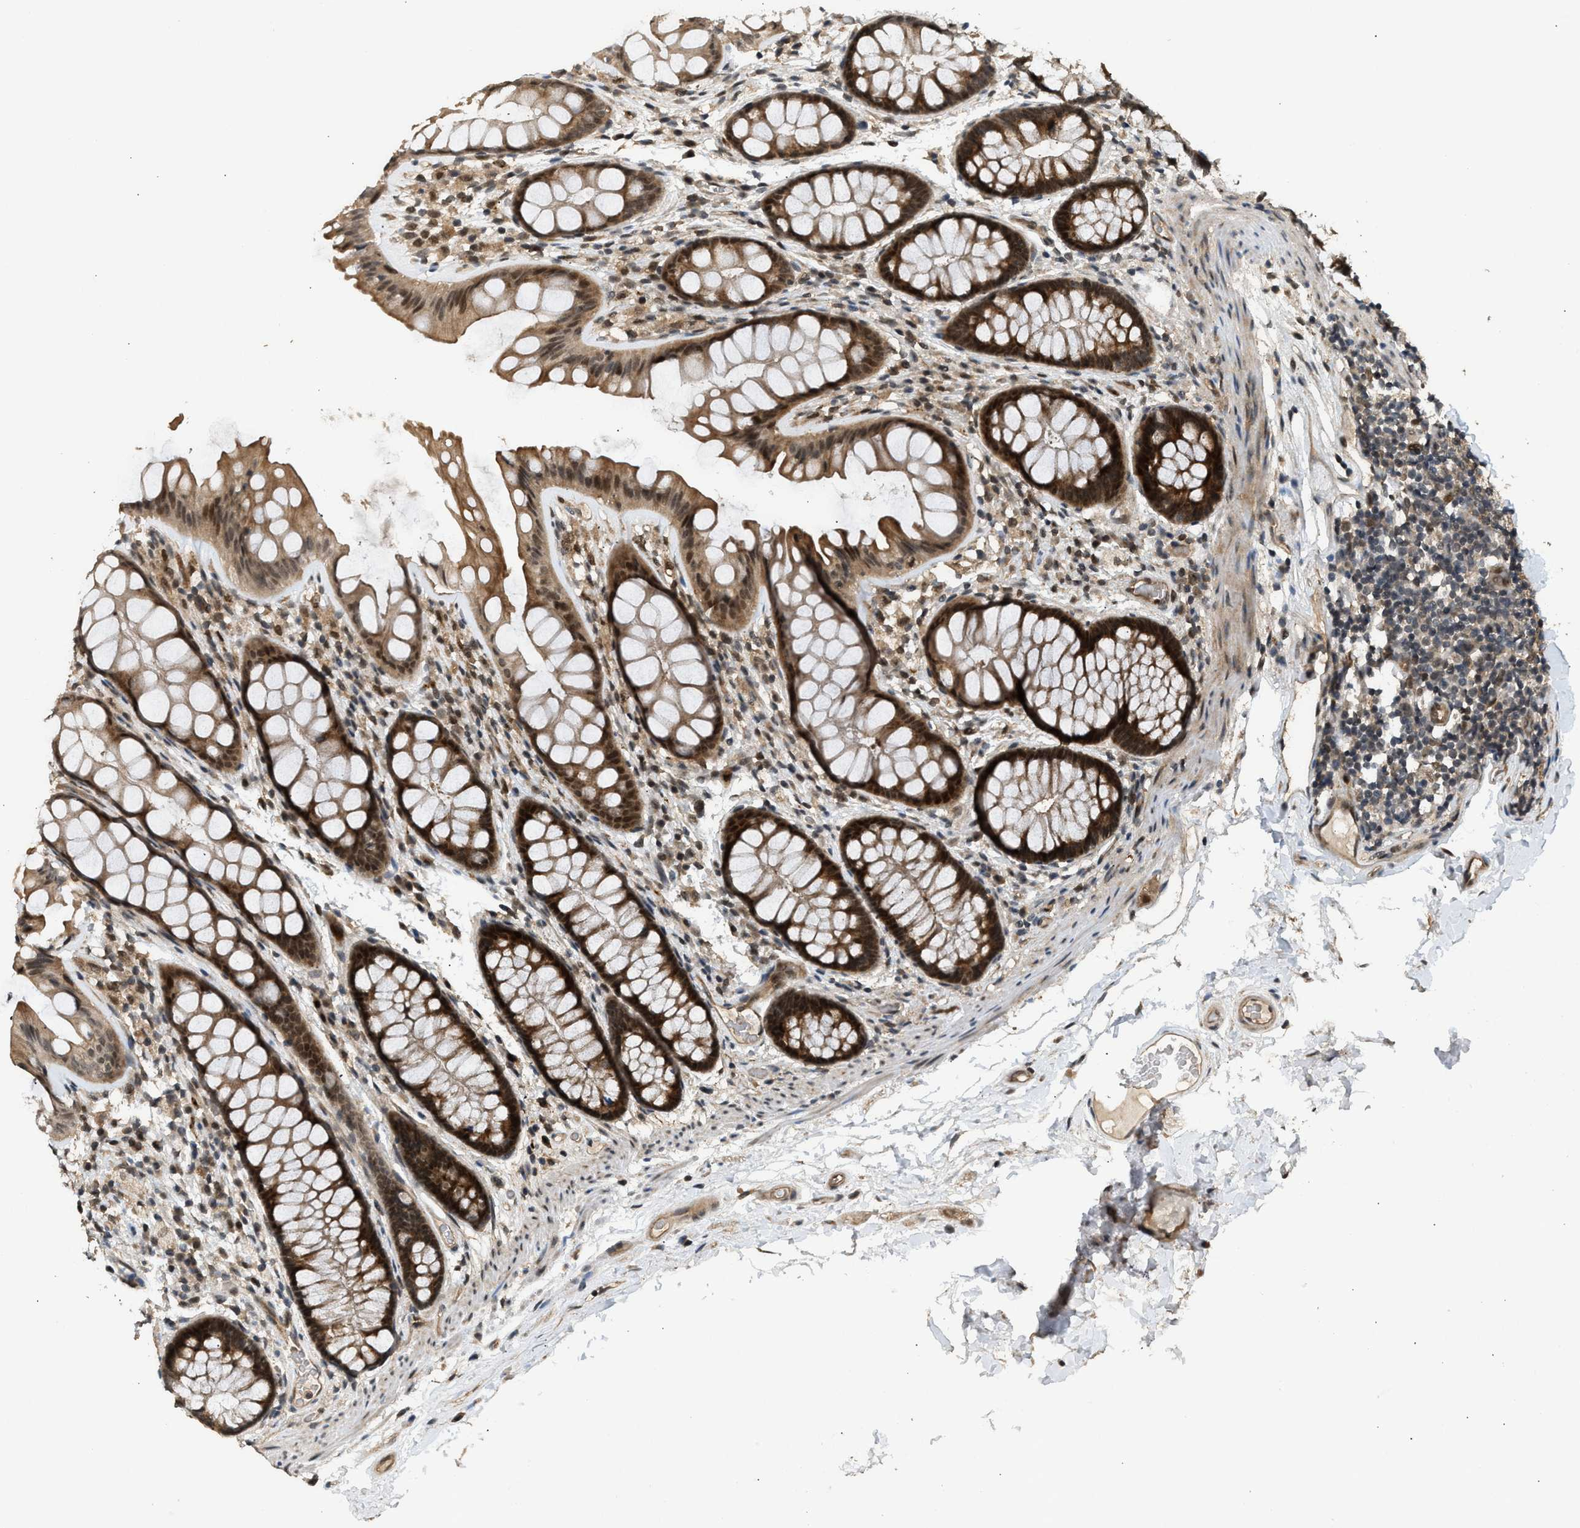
{"staining": {"intensity": "moderate", "quantity": ">75%", "location": "cytoplasmic/membranous,nuclear"}, "tissue": "colon", "cell_type": "Endothelial cells", "image_type": "normal", "snomed": [{"axis": "morphology", "description": "Normal tissue, NOS"}, {"axis": "topography", "description": "Colon"}], "caption": "This histopathology image exhibits immunohistochemistry staining of benign human colon, with medium moderate cytoplasmic/membranous,nuclear expression in about >75% of endothelial cells.", "gene": "GET1", "patient": {"sex": "female", "age": 56}}